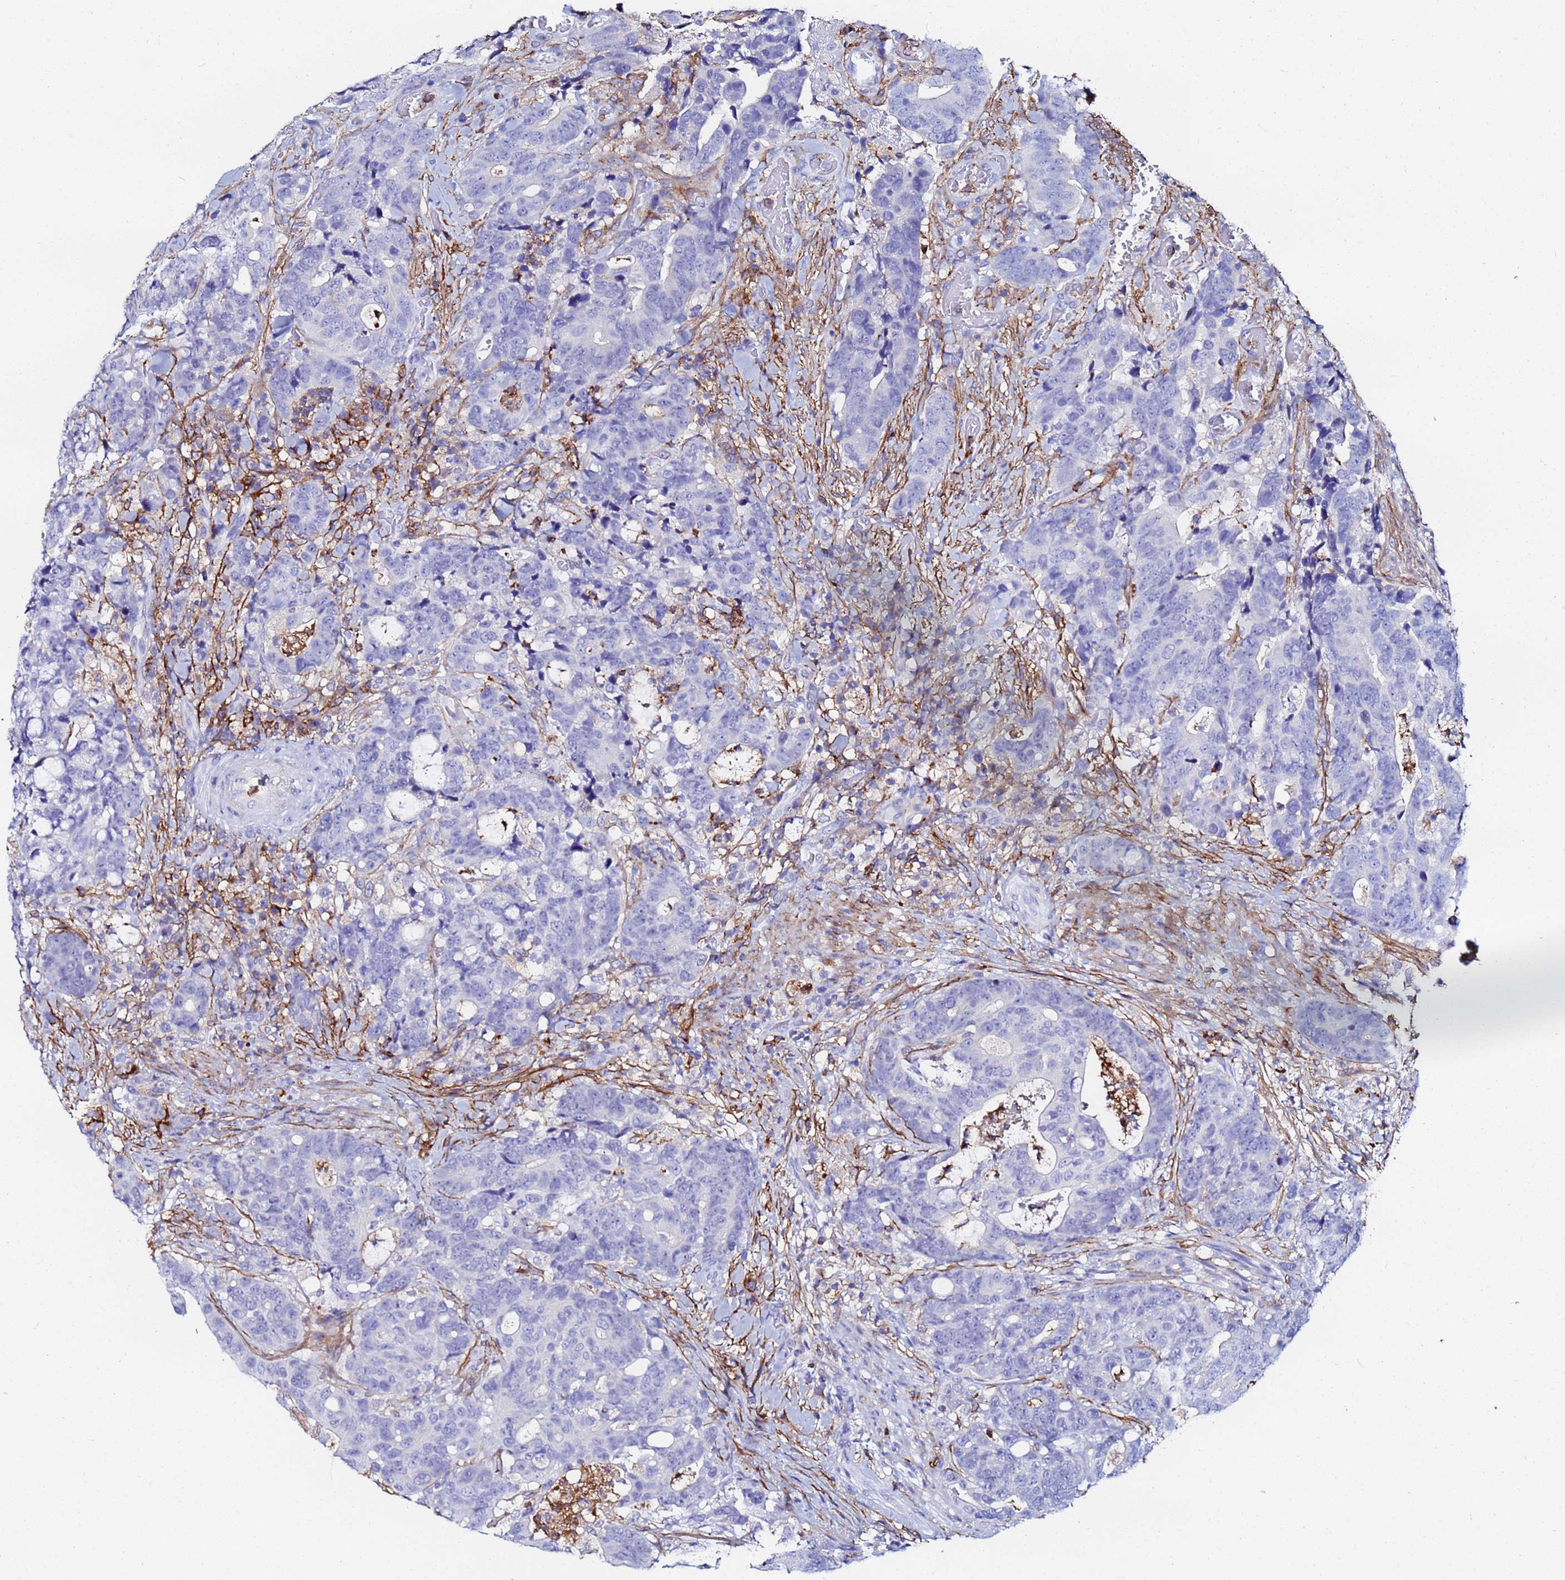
{"staining": {"intensity": "negative", "quantity": "none", "location": "none"}, "tissue": "colorectal cancer", "cell_type": "Tumor cells", "image_type": "cancer", "snomed": [{"axis": "morphology", "description": "Adenocarcinoma, NOS"}, {"axis": "topography", "description": "Colon"}], "caption": "Colorectal cancer (adenocarcinoma) was stained to show a protein in brown. There is no significant positivity in tumor cells.", "gene": "BASP1", "patient": {"sex": "female", "age": 82}}